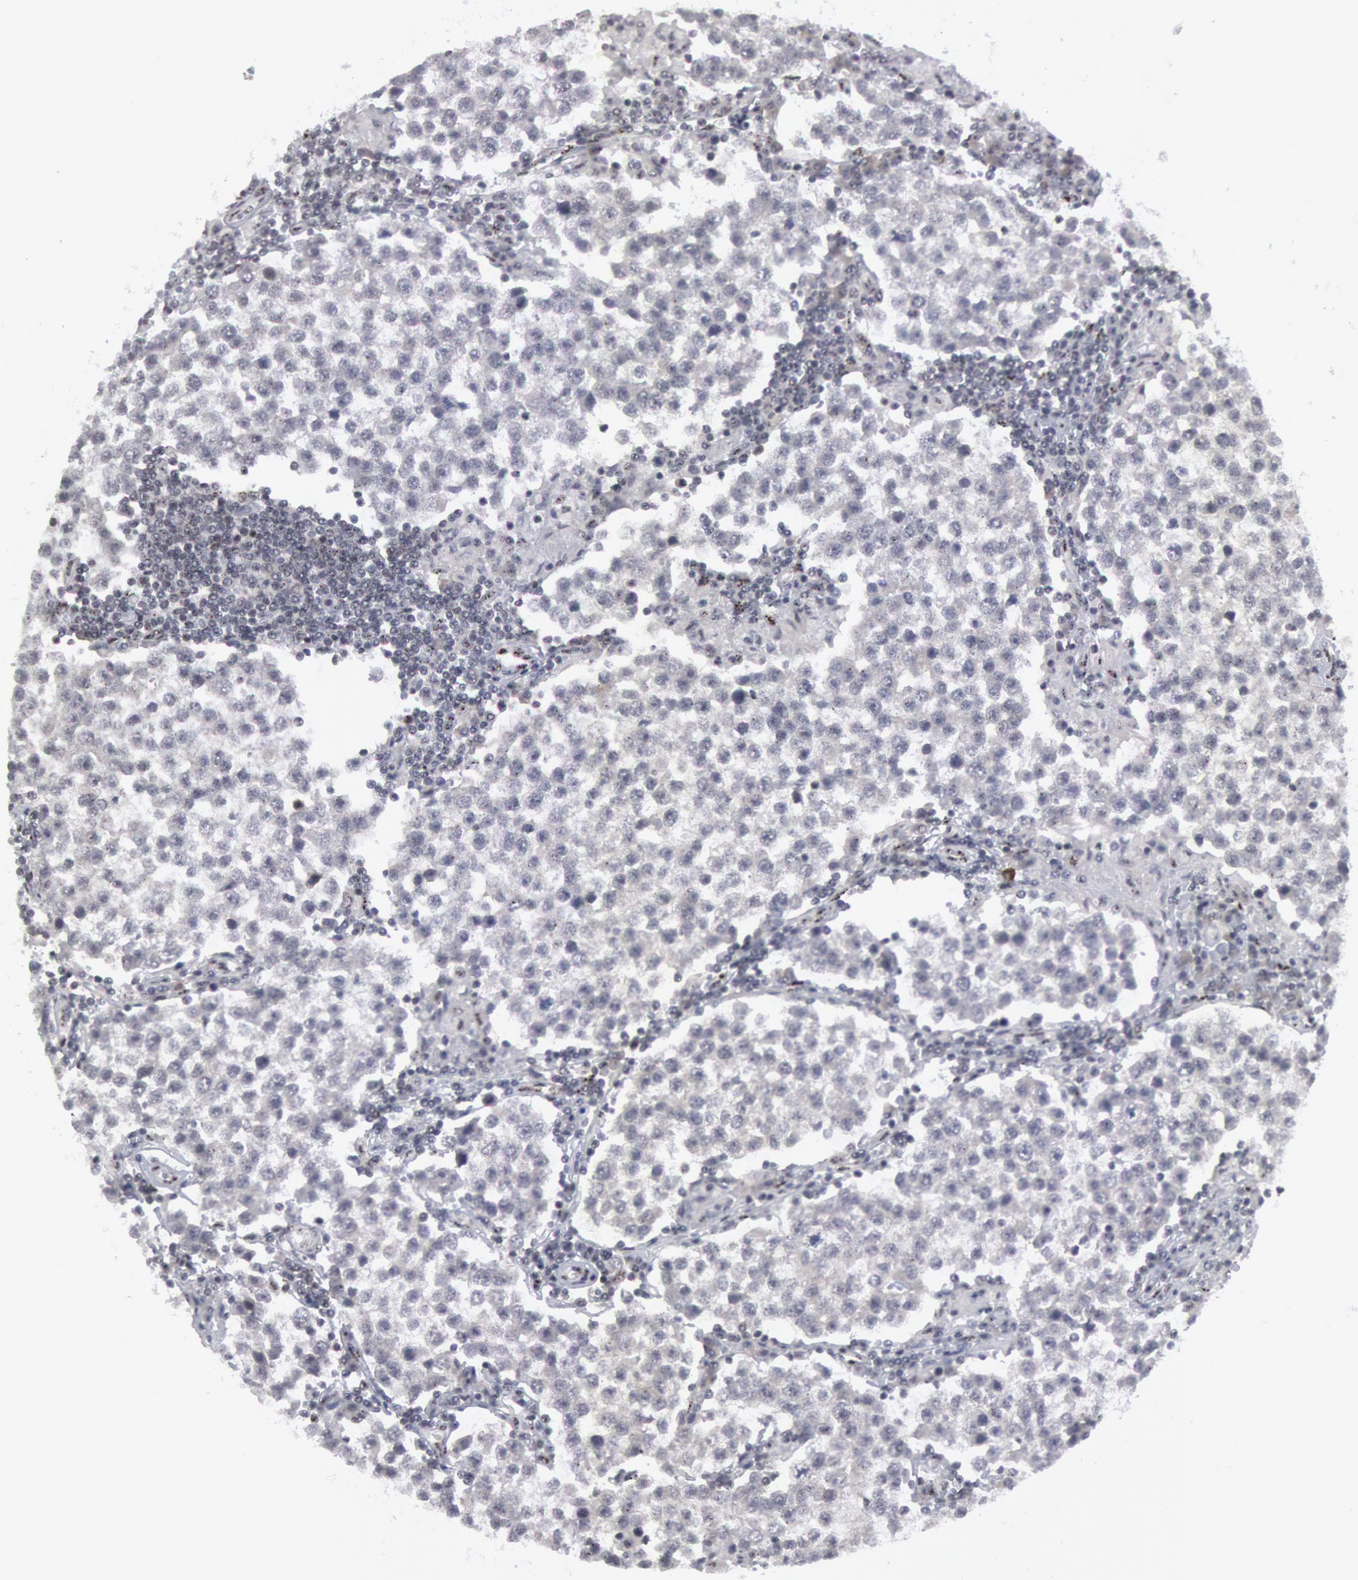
{"staining": {"intensity": "negative", "quantity": "none", "location": "none"}, "tissue": "testis cancer", "cell_type": "Tumor cells", "image_type": "cancer", "snomed": [{"axis": "morphology", "description": "Seminoma, NOS"}, {"axis": "topography", "description": "Testis"}], "caption": "Photomicrograph shows no significant protein positivity in tumor cells of testis cancer.", "gene": "FOXO1", "patient": {"sex": "male", "age": 36}}